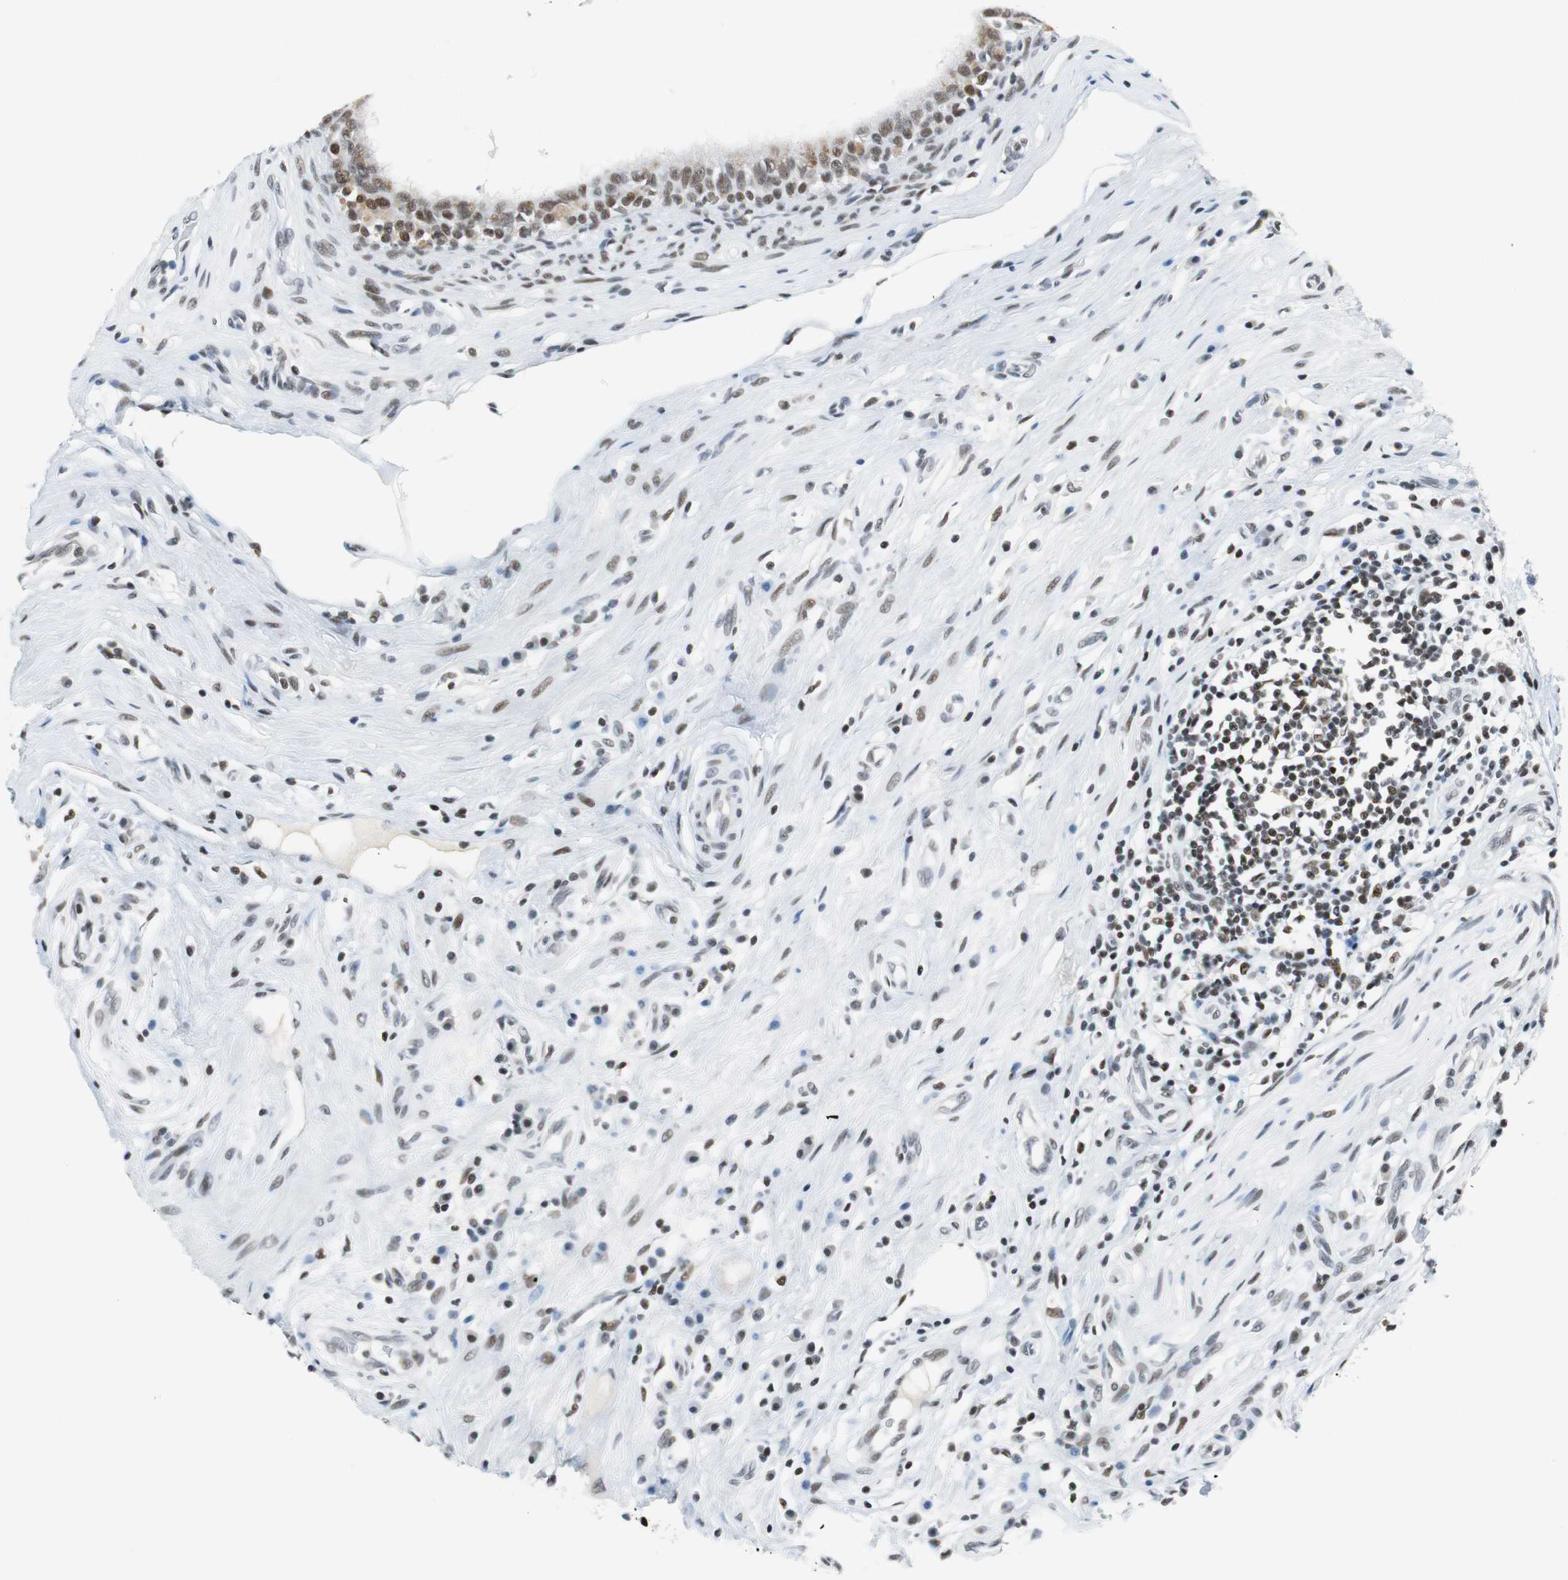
{"staining": {"intensity": "strong", "quantity": ">75%", "location": "nuclear"}, "tissue": "epididymis", "cell_type": "Glandular cells", "image_type": "normal", "snomed": [{"axis": "morphology", "description": "Normal tissue, NOS"}, {"axis": "morphology", "description": "Inflammation, NOS"}, {"axis": "topography", "description": "Epididymis"}], "caption": "Immunohistochemistry (IHC) of normal human epididymis exhibits high levels of strong nuclear staining in about >75% of glandular cells. (DAB (3,3'-diaminobenzidine) IHC with brightfield microscopy, high magnification).", "gene": "HDAC3", "patient": {"sex": "male", "age": 84}}